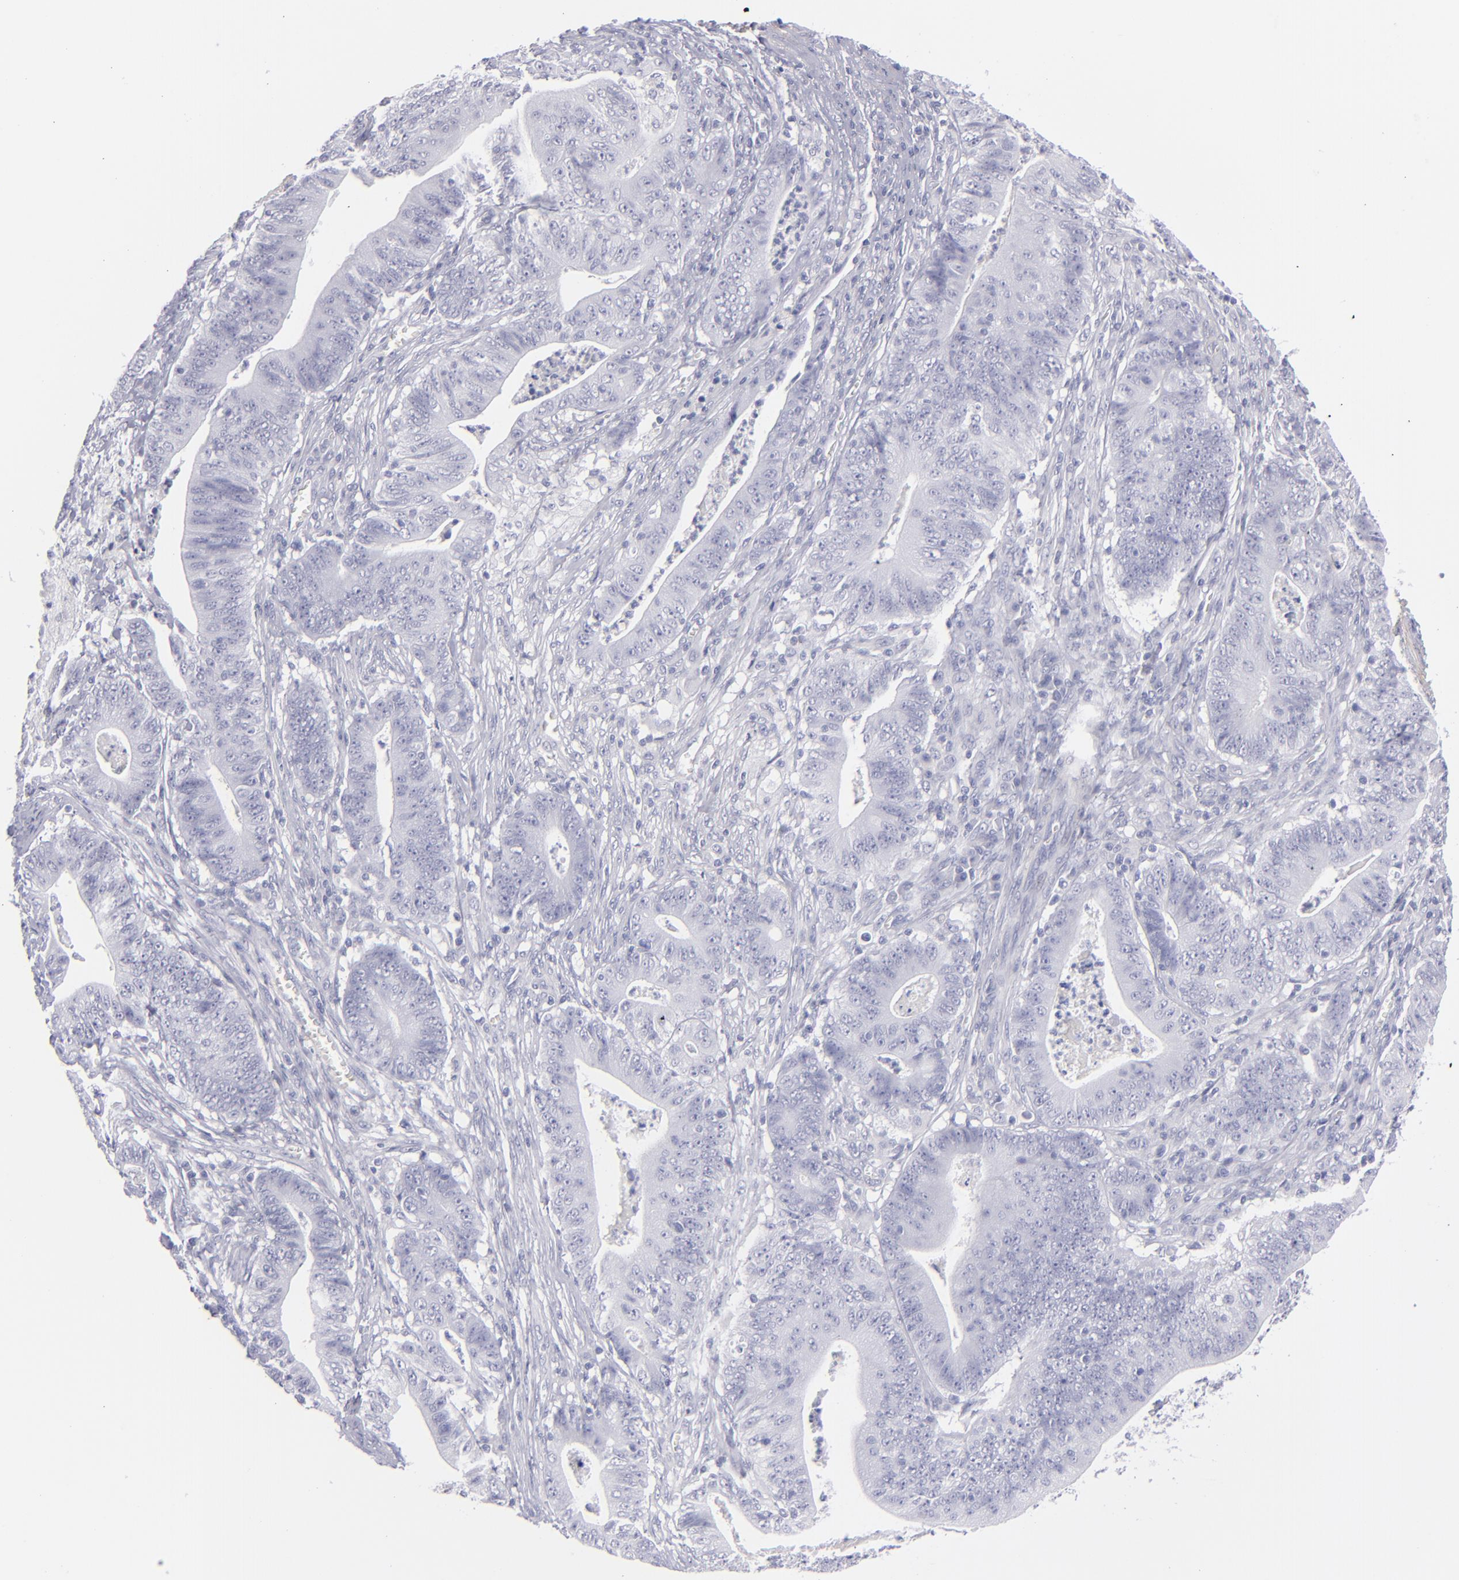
{"staining": {"intensity": "negative", "quantity": "none", "location": "none"}, "tissue": "stomach cancer", "cell_type": "Tumor cells", "image_type": "cancer", "snomed": [{"axis": "morphology", "description": "Adenocarcinoma, NOS"}, {"axis": "topography", "description": "Stomach, lower"}], "caption": "Immunohistochemical staining of human stomach cancer (adenocarcinoma) reveals no significant expression in tumor cells.", "gene": "MYH11", "patient": {"sex": "female", "age": 86}}